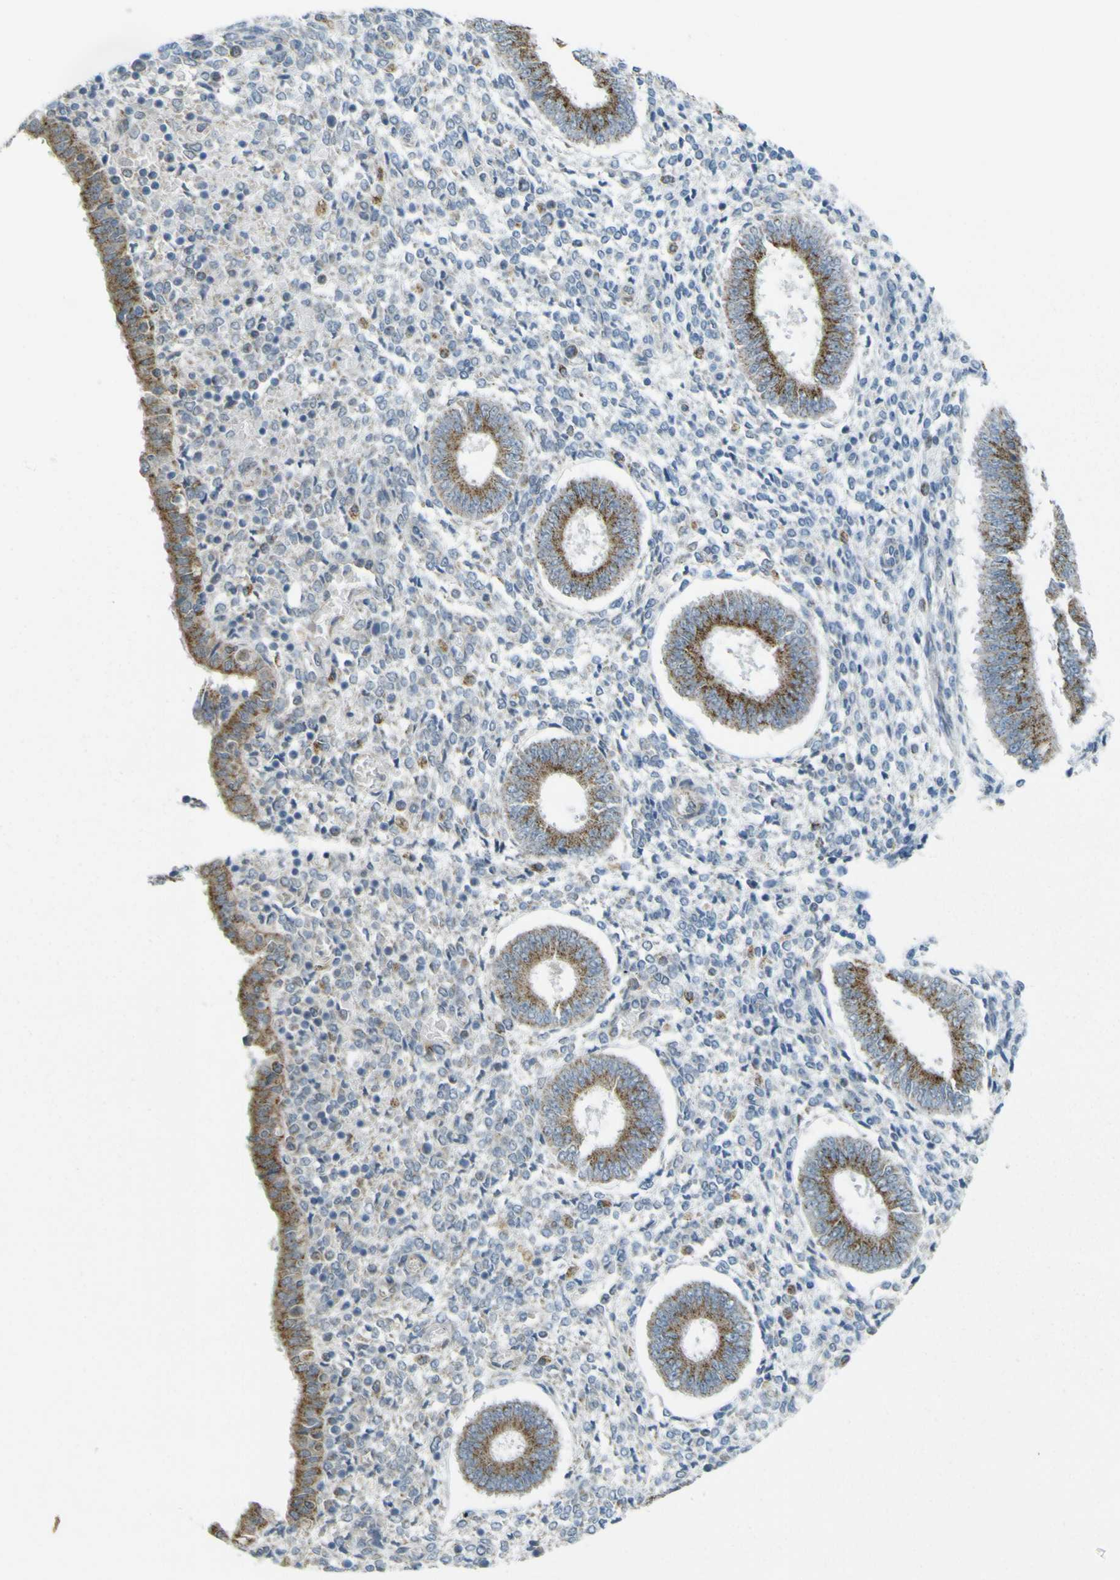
{"staining": {"intensity": "negative", "quantity": "none", "location": "none"}, "tissue": "endometrium", "cell_type": "Cells in endometrial stroma", "image_type": "normal", "snomed": [{"axis": "morphology", "description": "Normal tissue, NOS"}, {"axis": "topography", "description": "Endometrium"}], "caption": "The image exhibits no significant positivity in cells in endometrial stroma of endometrium.", "gene": "ACBD5", "patient": {"sex": "female", "age": 35}}